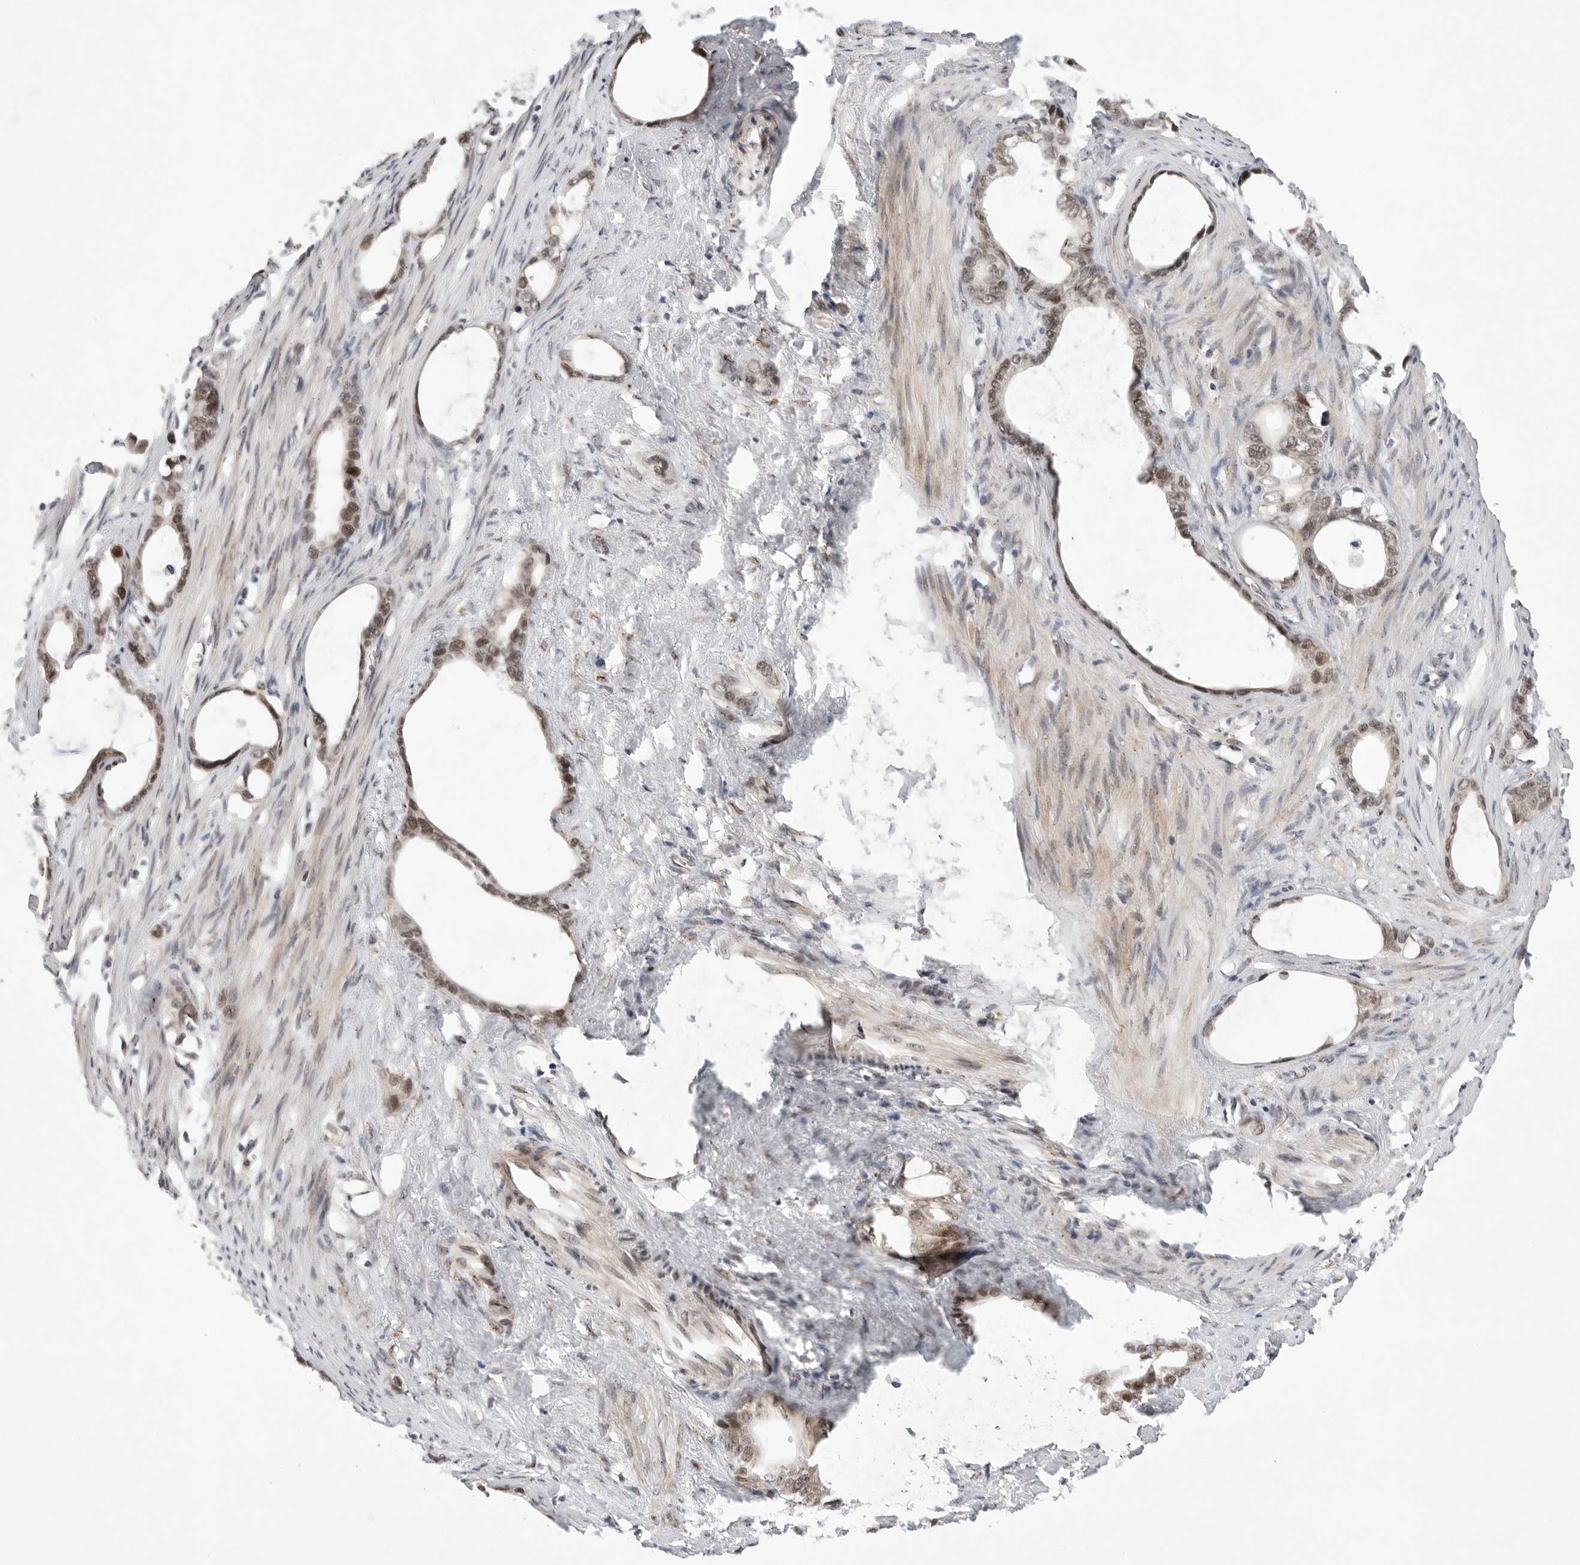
{"staining": {"intensity": "moderate", "quantity": ">75%", "location": "nuclear"}, "tissue": "stomach cancer", "cell_type": "Tumor cells", "image_type": "cancer", "snomed": [{"axis": "morphology", "description": "Adenocarcinoma, NOS"}, {"axis": "topography", "description": "Stomach"}], "caption": "Brown immunohistochemical staining in adenocarcinoma (stomach) exhibits moderate nuclear staining in about >75% of tumor cells.", "gene": "LEMD3", "patient": {"sex": "female", "age": 75}}